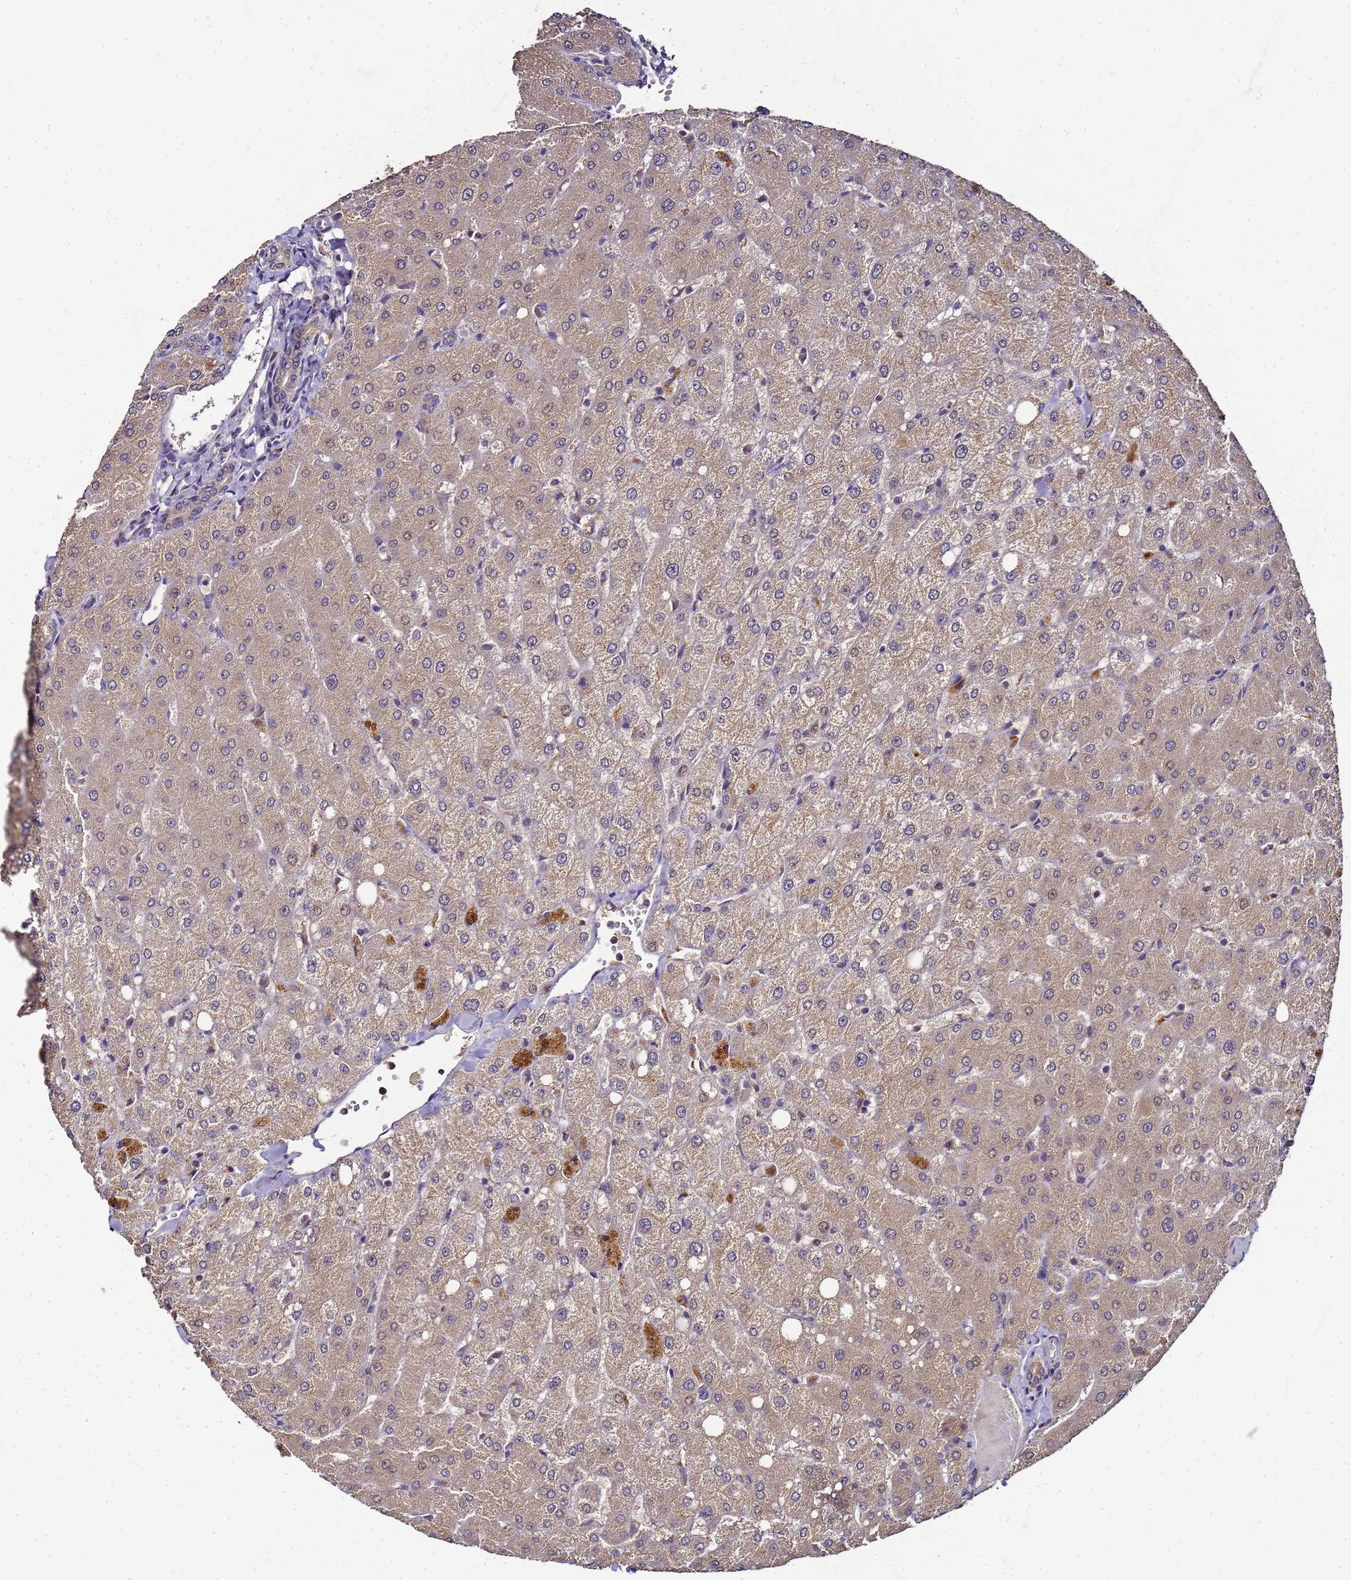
{"staining": {"intensity": "weak", "quantity": "<25%", "location": "cytoplasmic/membranous"}, "tissue": "liver", "cell_type": "Cholangiocytes", "image_type": "normal", "snomed": [{"axis": "morphology", "description": "Normal tissue, NOS"}, {"axis": "topography", "description": "Liver"}], "caption": "Immunohistochemical staining of benign liver displays no significant staining in cholangiocytes.", "gene": "LGI4", "patient": {"sex": "female", "age": 54}}